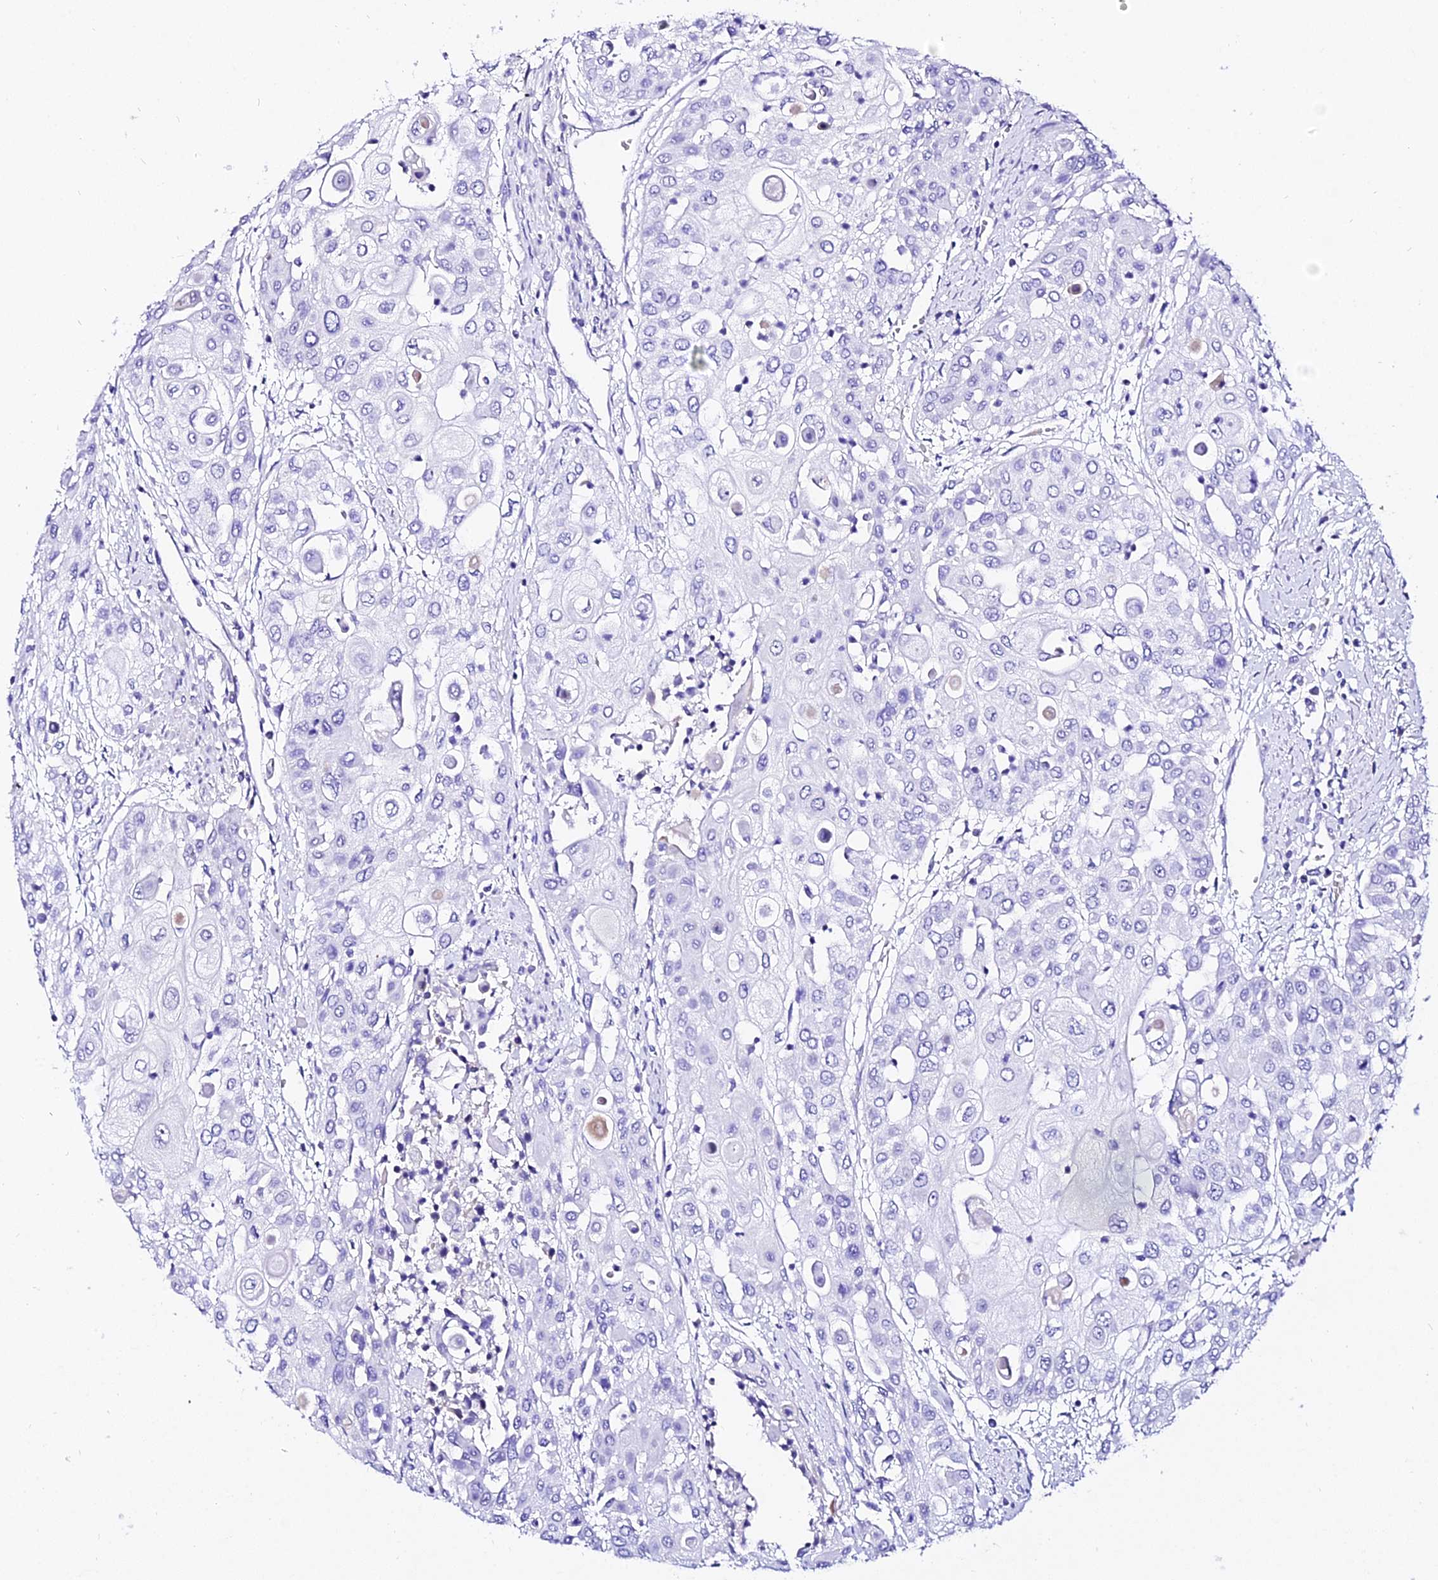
{"staining": {"intensity": "negative", "quantity": "none", "location": "none"}, "tissue": "urothelial cancer", "cell_type": "Tumor cells", "image_type": "cancer", "snomed": [{"axis": "morphology", "description": "Urothelial carcinoma, High grade"}, {"axis": "topography", "description": "Urinary bladder"}], "caption": "High power microscopy photomicrograph of an immunohistochemistry image of urothelial carcinoma (high-grade), revealing no significant positivity in tumor cells.", "gene": "DEFB106A", "patient": {"sex": "female", "age": 79}}